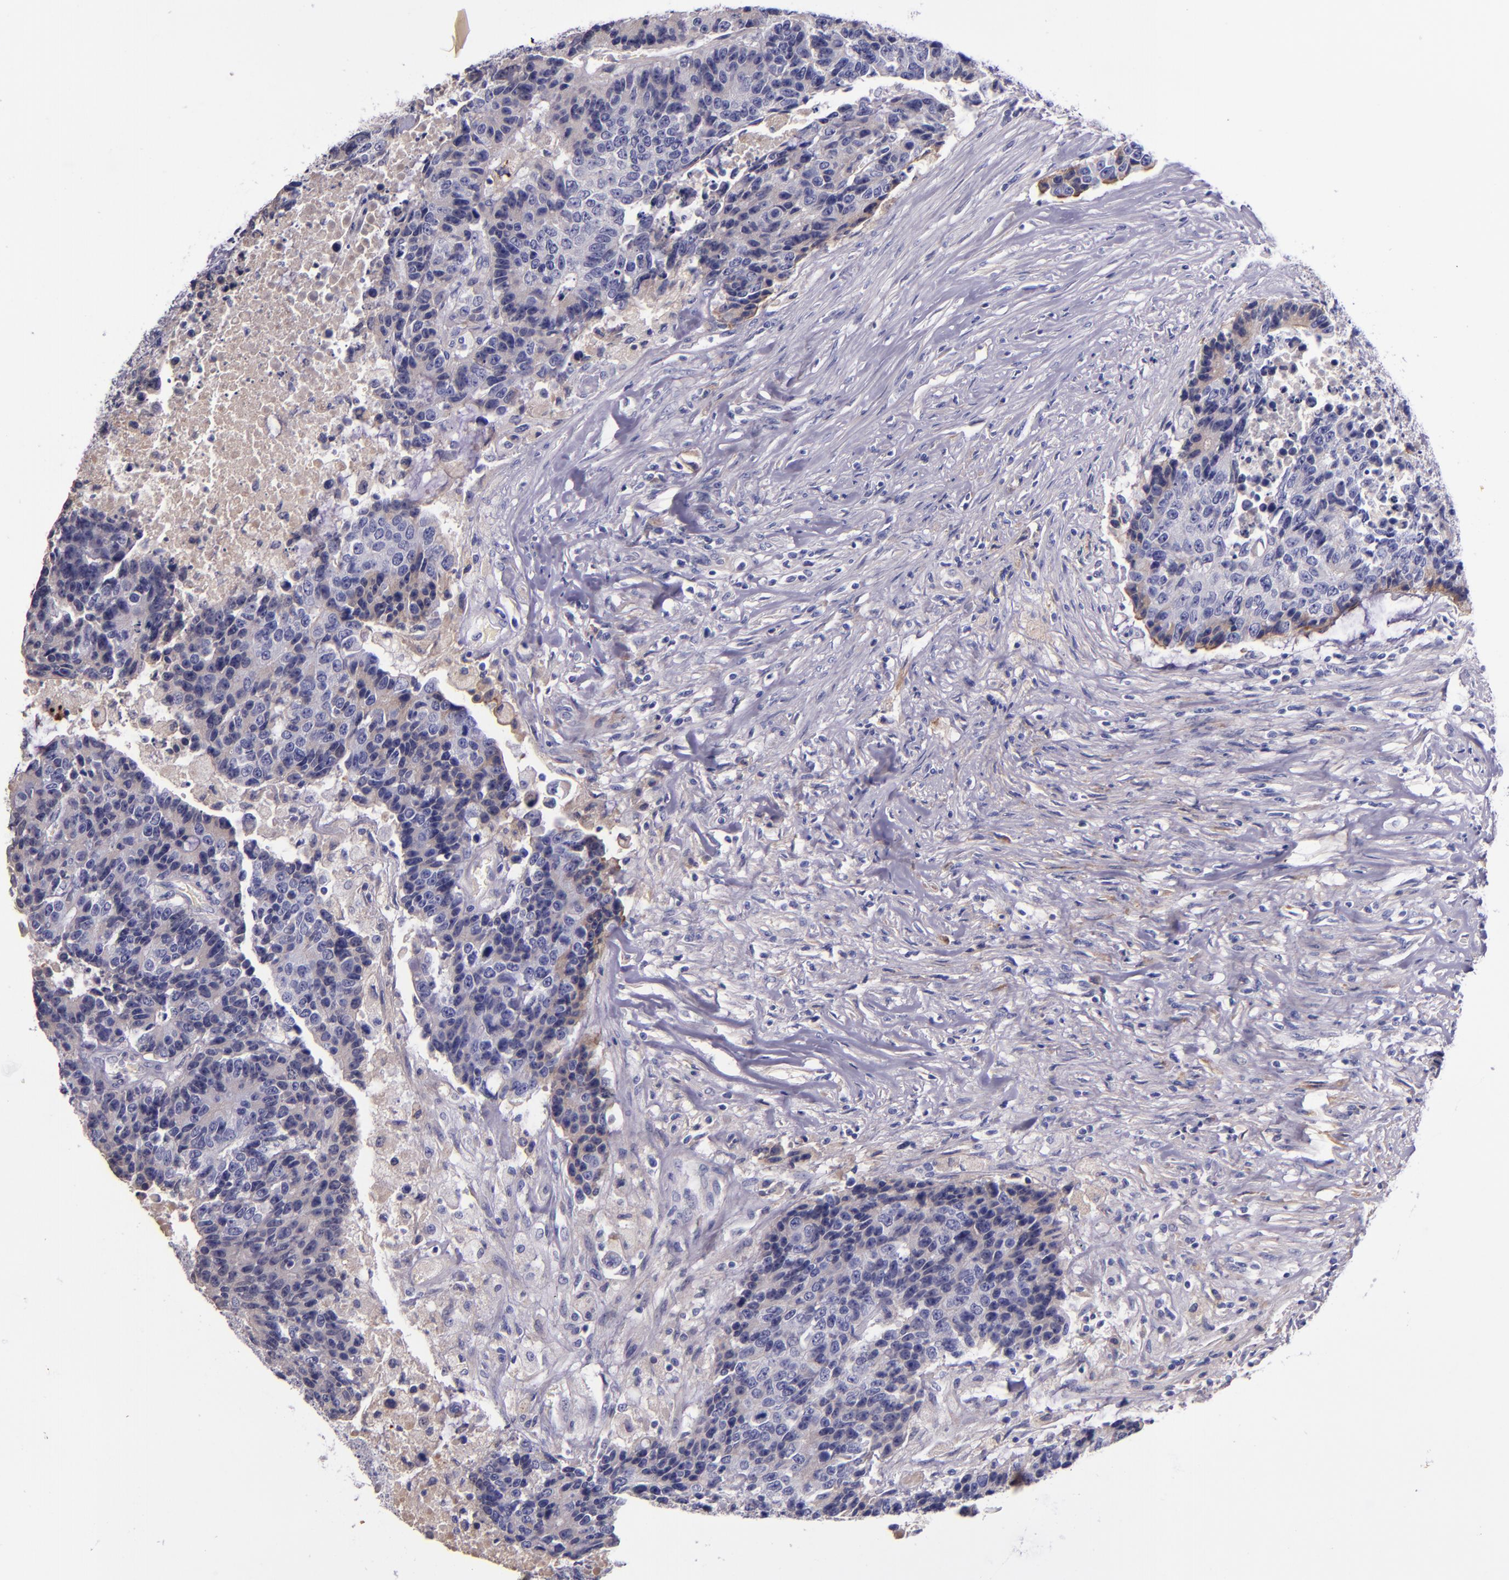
{"staining": {"intensity": "weak", "quantity": "<25%", "location": "cytoplasmic/membranous"}, "tissue": "colorectal cancer", "cell_type": "Tumor cells", "image_type": "cancer", "snomed": [{"axis": "morphology", "description": "Adenocarcinoma, NOS"}, {"axis": "topography", "description": "Colon"}], "caption": "High power microscopy micrograph of an IHC image of colorectal adenocarcinoma, revealing no significant expression in tumor cells.", "gene": "KNG1", "patient": {"sex": "female", "age": 86}}